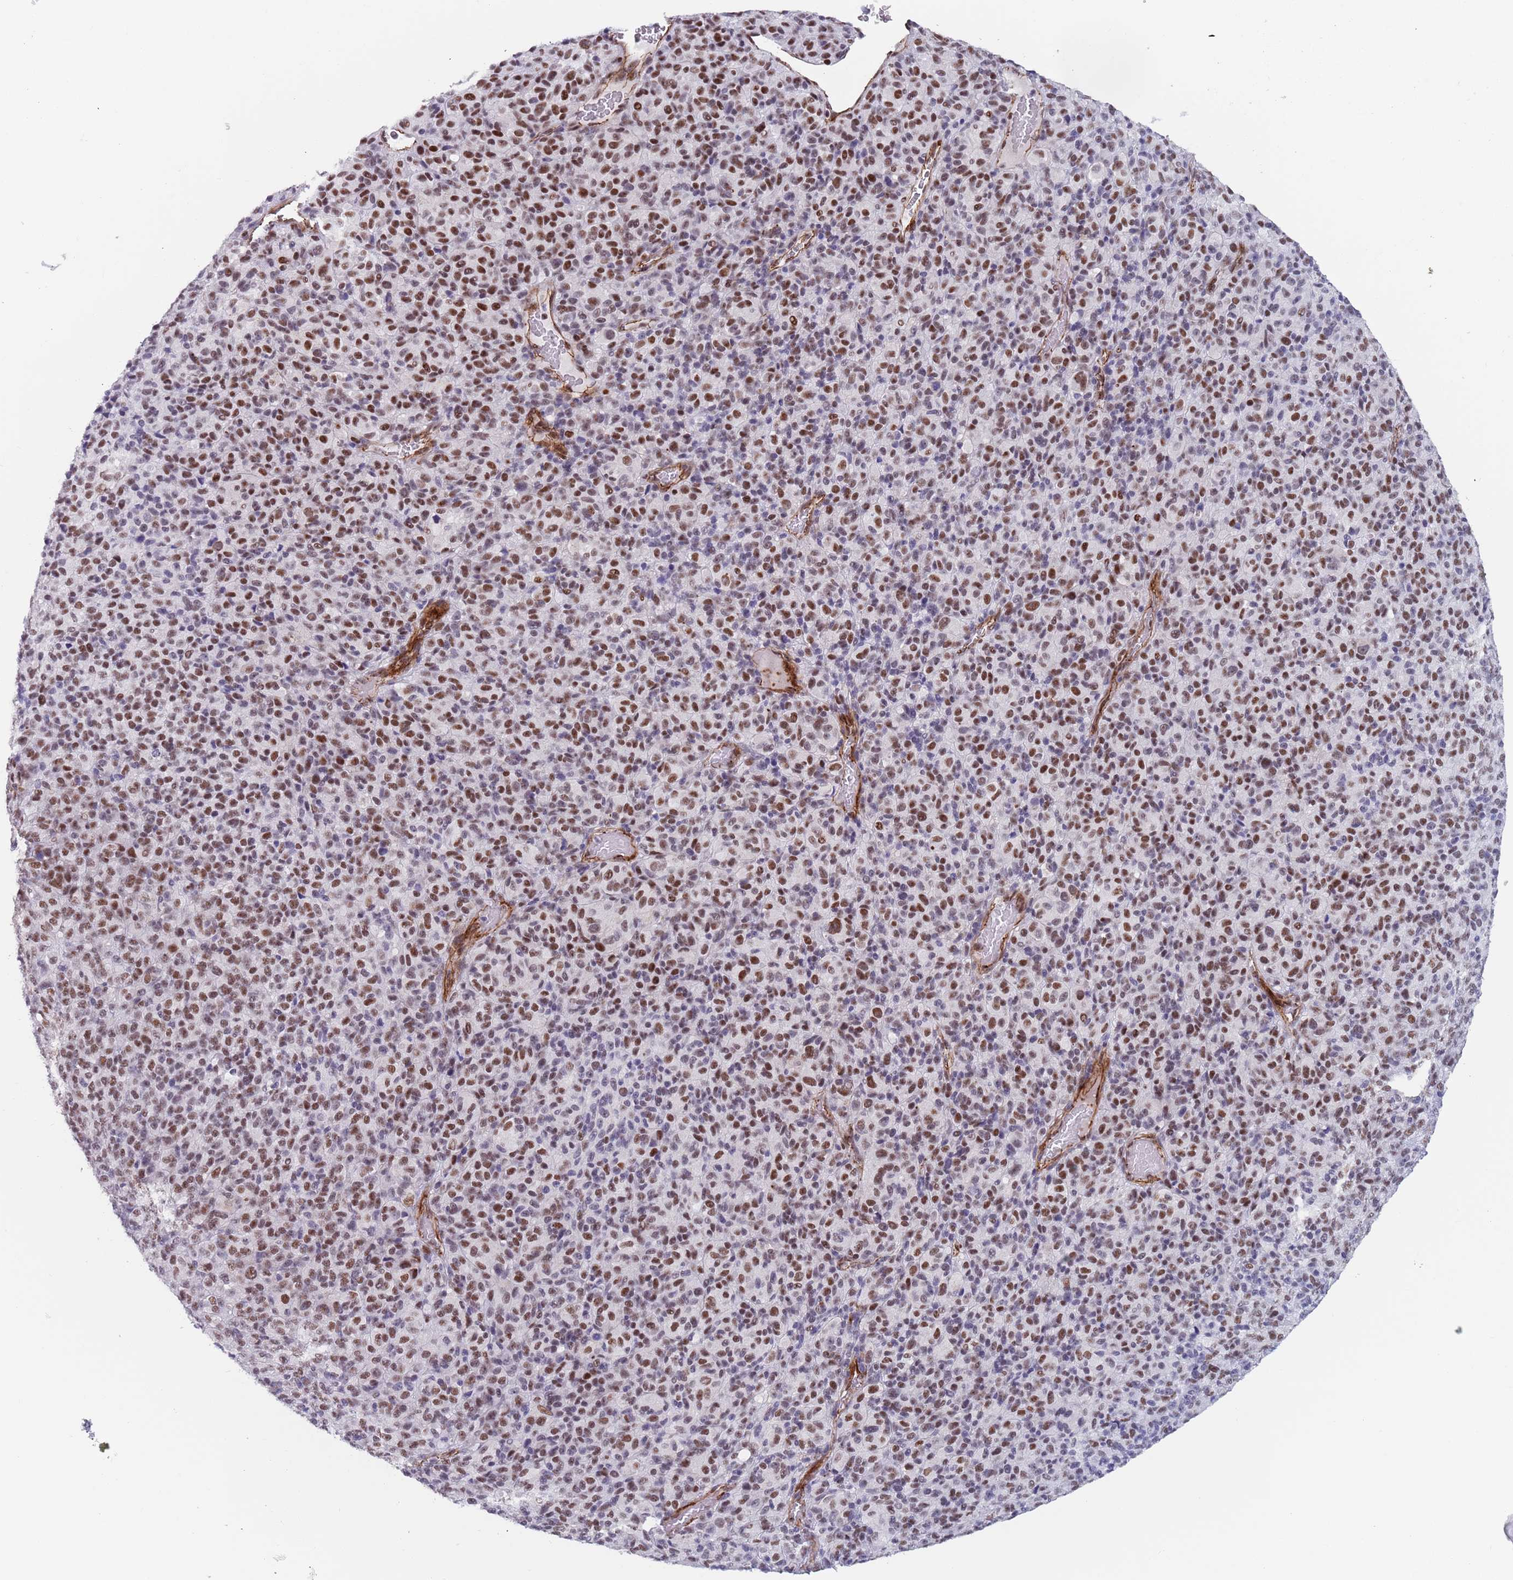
{"staining": {"intensity": "moderate", "quantity": "25%-75%", "location": "nuclear"}, "tissue": "melanoma", "cell_type": "Tumor cells", "image_type": "cancer", "snomed": [{"axis": "morphology", "description": "Malignant melanoma, Metastatic site"}, {"axis": "topography", "description": "Brain"}], "caption": "DAB immunohistochemical staining of human malignant melanoma (metastatic site) displays moderate nuclear protein positivity in approximately 25%-75% of tumor cells. The staining is performed using DAB (3,3'-diaminobenzidine) brown chromogen to label protein expression. The nuclei are counter-stained blue using hematoxylin.", "gene": "OR5A2", "patient": {"sex": "female", "age": 56}}